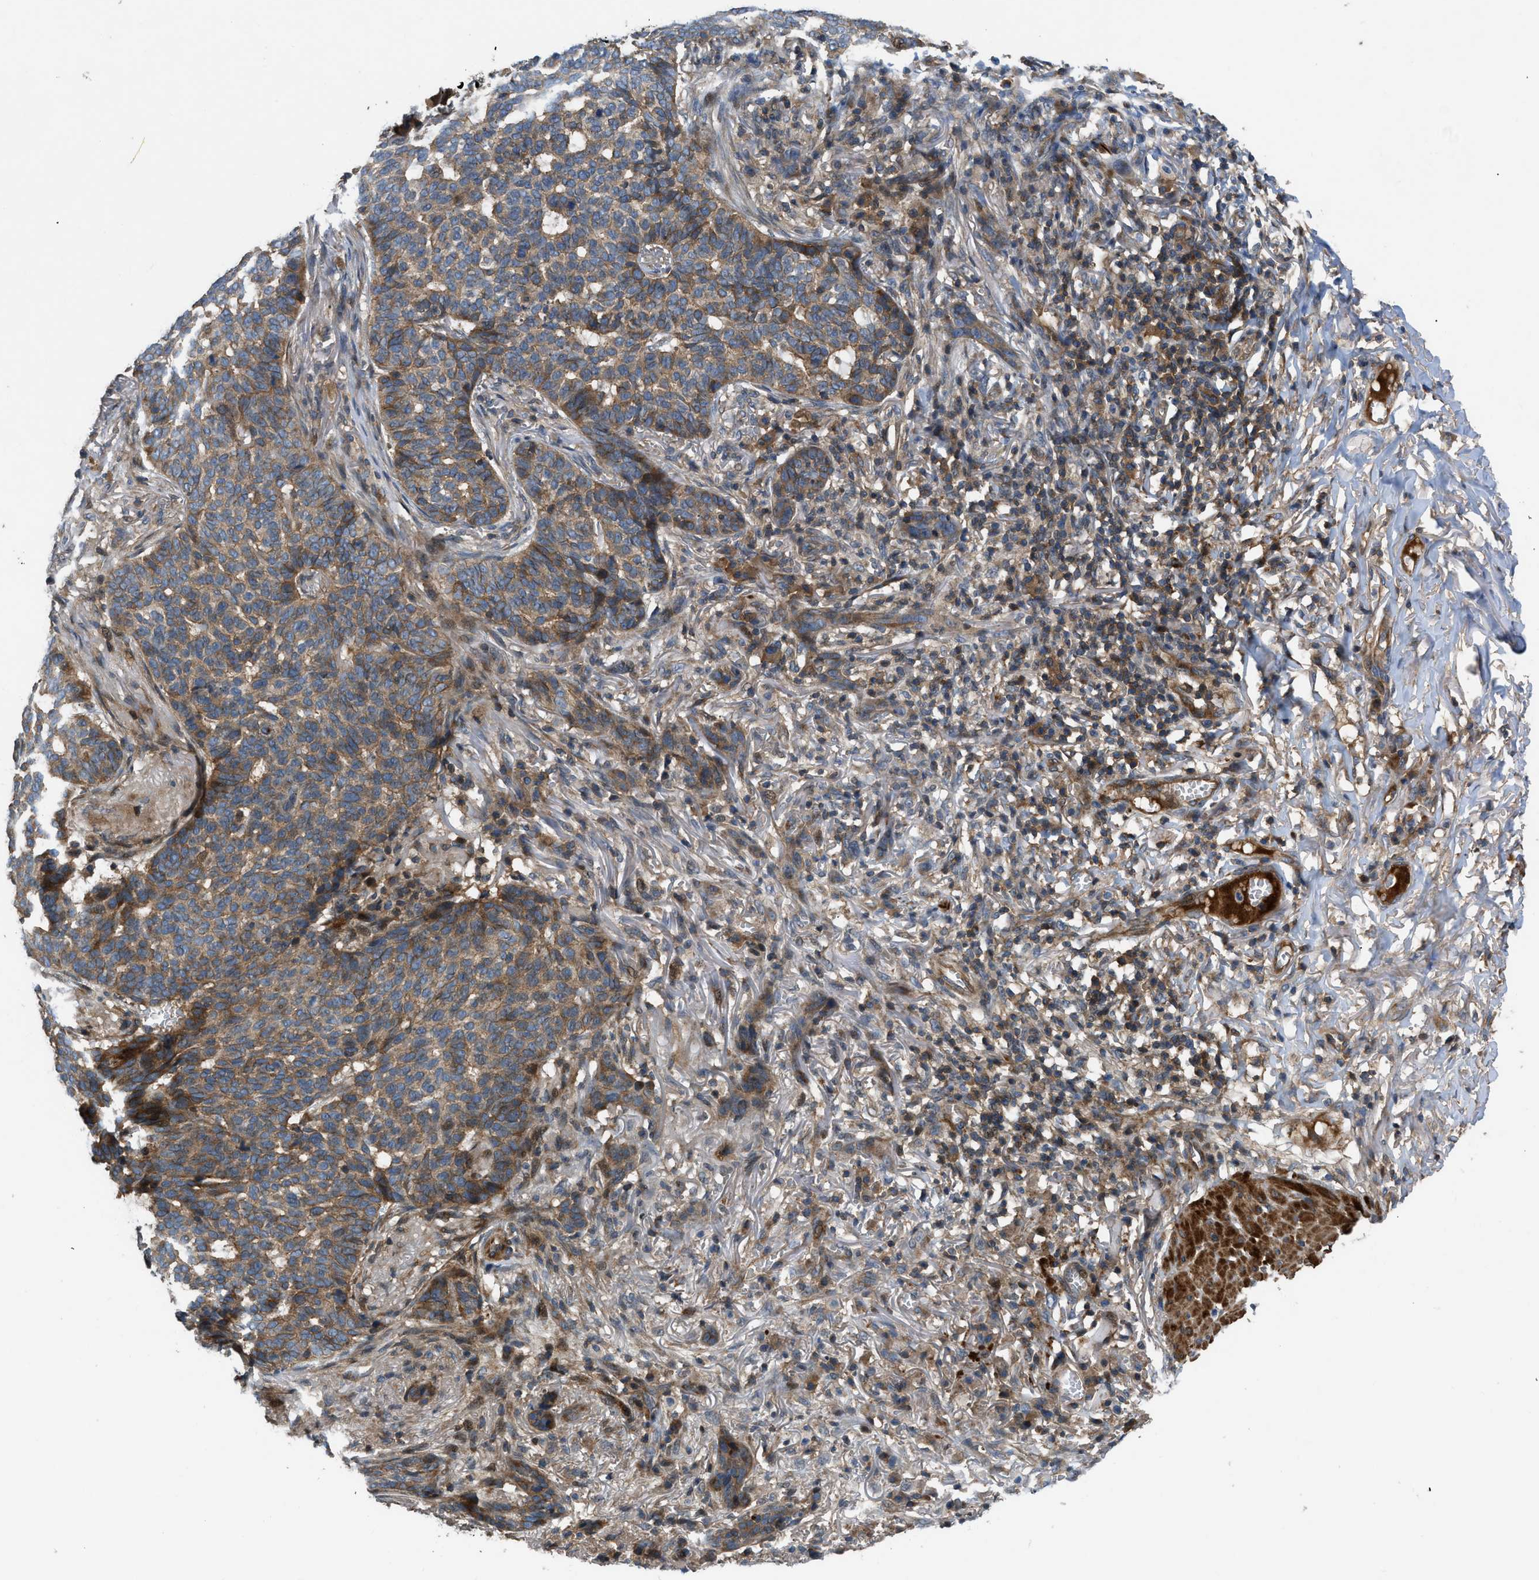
{"staining": {"intensity": "weak", "quantity": ">75%", "location": "cytoplasmic/membranous"}, "tissue": "skin cancer", "cell_type": "Tumor cells", "image_type": "cancer", "snomed": [{"axis": "morphology", "description": "Basal cell carcinoma"}, {"axis": "topography", "description": "Skin"}], "caption": "Skin basal cell carcinoma stained with a protein marker reveals weak staining in tumor cells.", "gene": "CNNM3", "patient": {"sex": "male", "age": 85}}